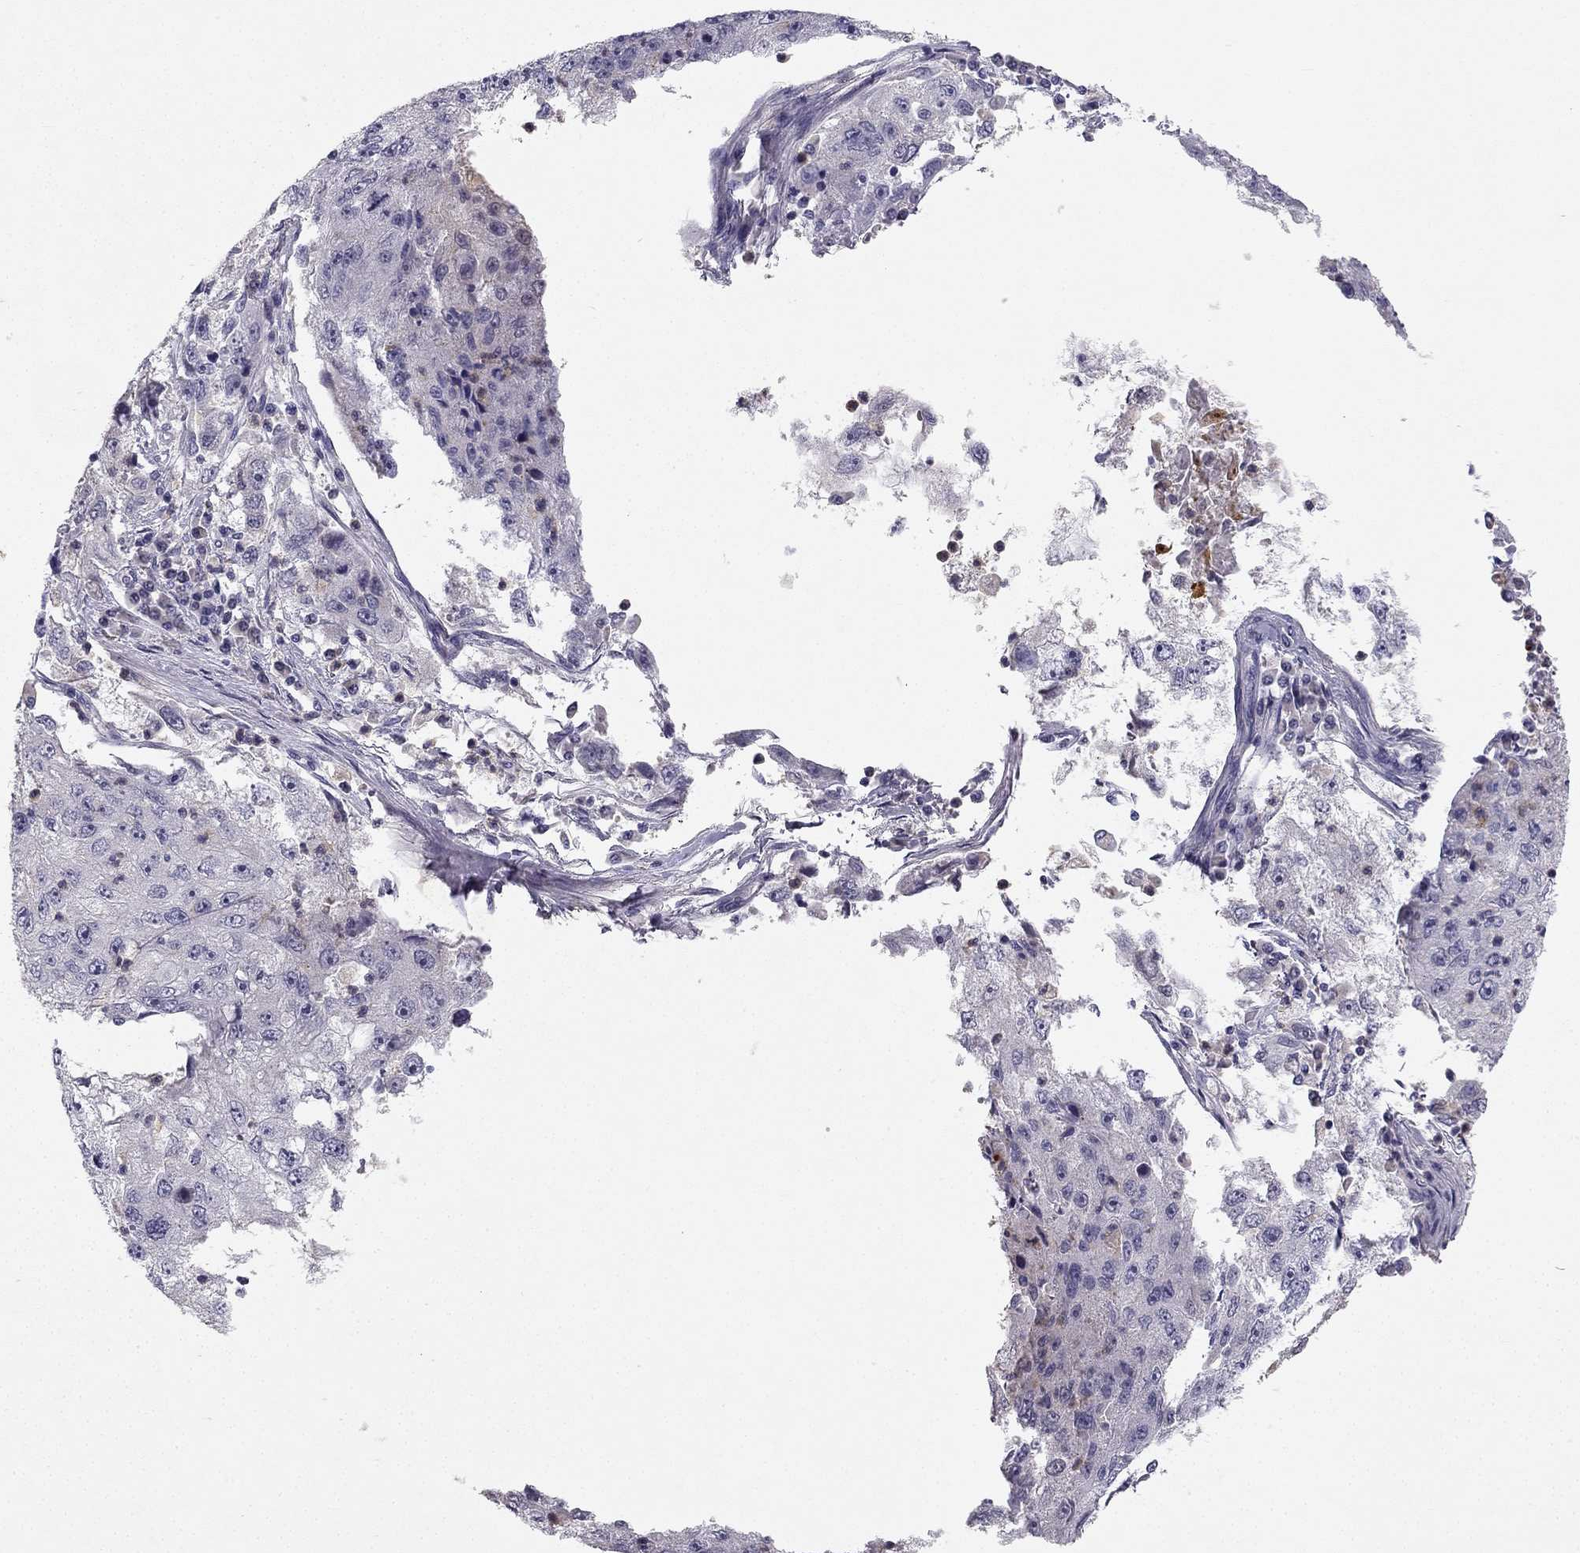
{"staining": {"intensity": "negative", "quantity": "none", "location": "none"}, "tissue": "cervical cancer", "cell_type": "Tumor cells", "image_type": "cancer", "snomed": [{"axis": "morphology", "description": "Squamous cell carcinoma, NOS"}, {"axis": "topography", "description": "Cervix"}], "caption": "Immunohistochemical staining of human cervical squamous cell carcinoma shows no significant staining in tumor cells.", "gene": "SLC6A4", "patient": {"sex": "female", "age": 36}}